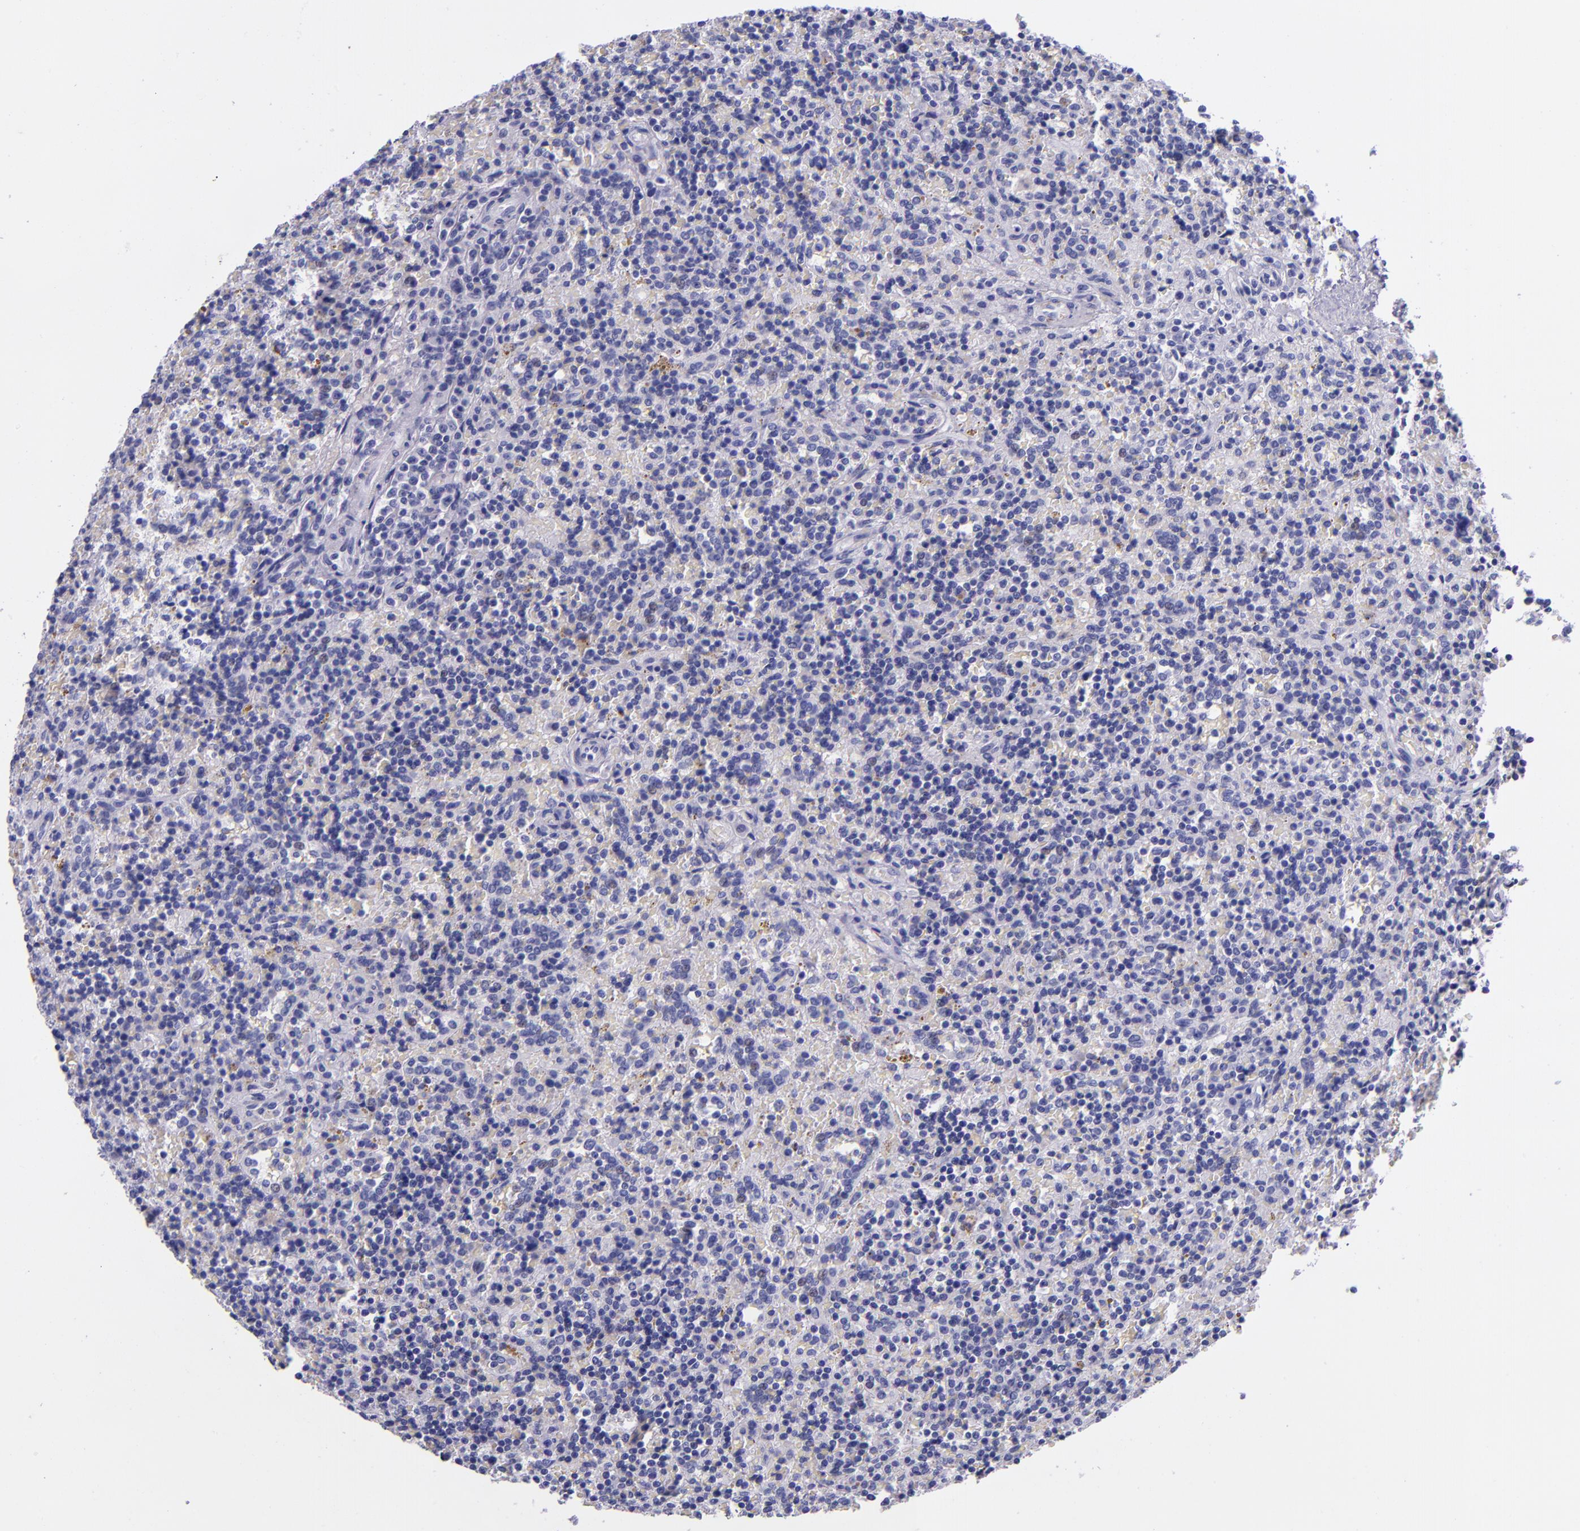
{"staining": {"intensity": "negative", "quantity": "none", "location": "none"}, "tissue": "lymphoma", "cell_type": "Tumor cells", "image_type": "cancer", "snomed": [{"axis": "morphology", "description": "Malignant lymphoma, non-Hodgkin's type, Low grade"}, {"axis": "topography", "description": "Spleen"}], "caption": "Lymphoma was stained to show a protein in brown. There is no significant expression in tumor cells.", "gene": "KRT4", "patient": {"sex": "male", "age": 67}}